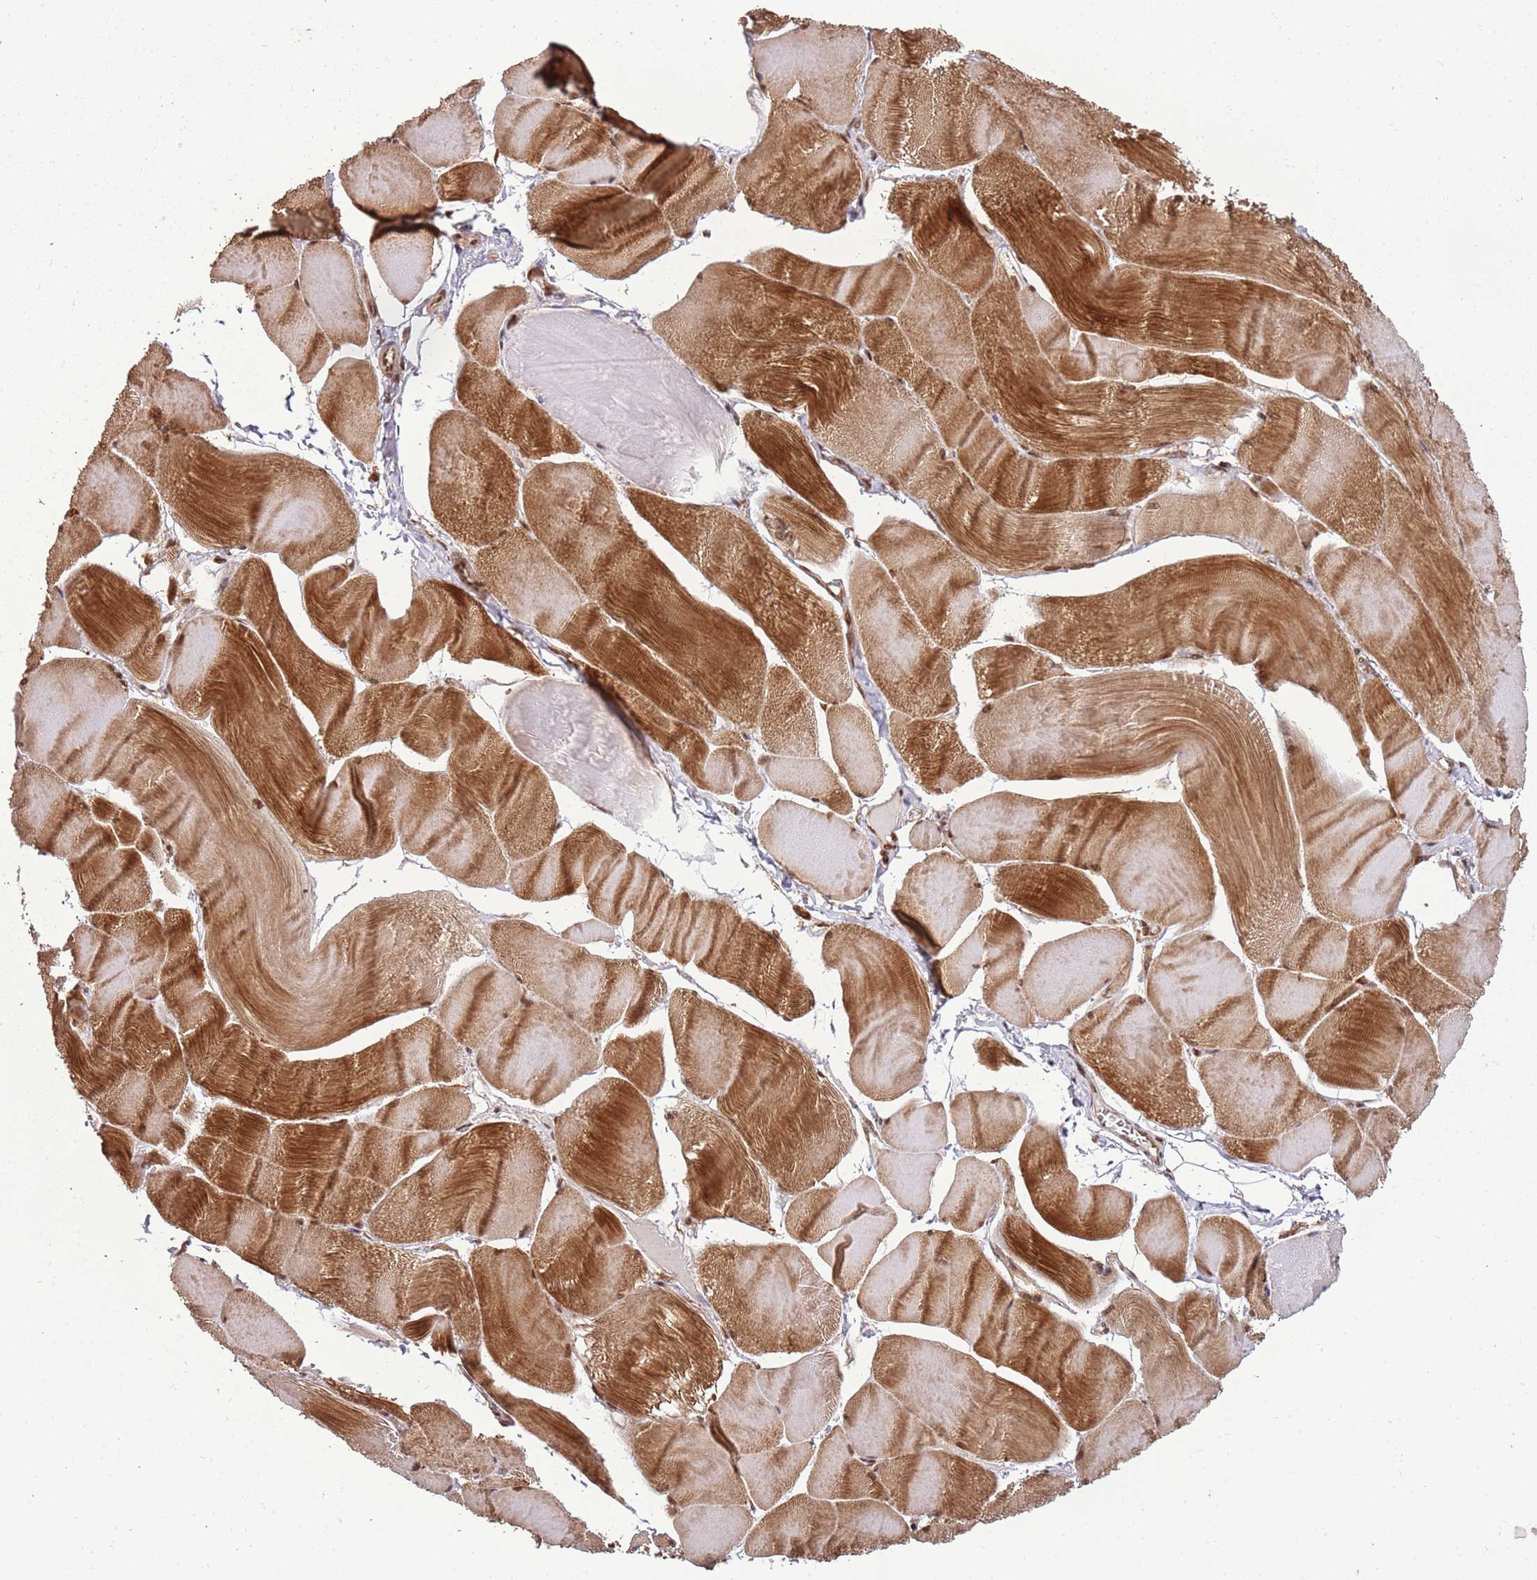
{"staining": {"intensity": "moderate", "quantity": ">75%", "location": "cytoplasmic/membranous,nuclear"}, "tissue": "skeletal muscle", "cell_type": "Myocytes", "image_type": "normal", "snomed": [{"axis": "morphology", "description": "Normal tissue, NOS"}, {"axis": "morphology", "description": "Basal cell carcinoma"}, {"axis": "topography", "description": "Skeletal muscle"}], "caption": "Myocytes exhibit moderate cytoplasmic/membranous,nuclear positivity in approximately >75% of cells in benign skeletal muscle. The staining was performed using DAB (3,3'-diaminobenzidine), with brown indicating positive protein expression. Nuclei are stained blue with hematoxylin.", "gene": "CEP170", "patient": {"sex": "female", "age": 64}}